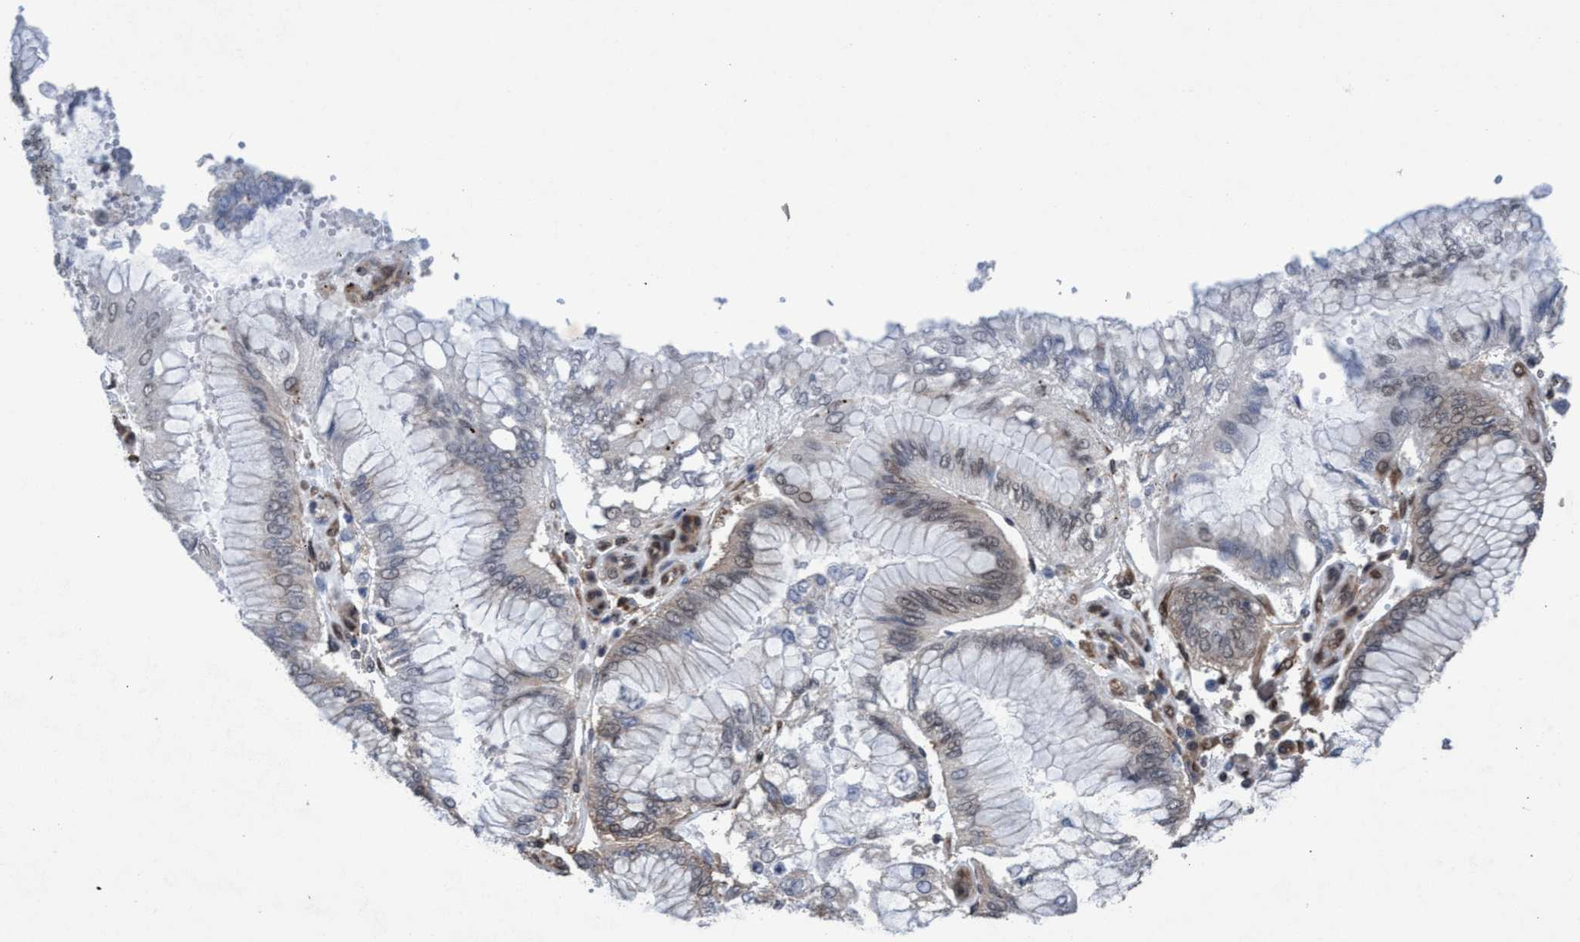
{"staining": {"intensity": "weak", "quantity": "25%-75%", "location": "cytoplasmic/membranous"}, "tissue": "stomach cancer", "cell_type": "Tumor cells", "image_type": "cancer", "snomed": [{"axis": "morphology", "description": "Adenocarcinoma, NOS"}, {"axis": "topography", "description": "Stomach"}], "caption": "Protein expression analysis of stomach cancer reveals weak cytoplasmic/membranous positivity in approximately 25%-75% of tumor cells.", "gene": "METAP2", "patient": {"sex": "male", "age": 76}}